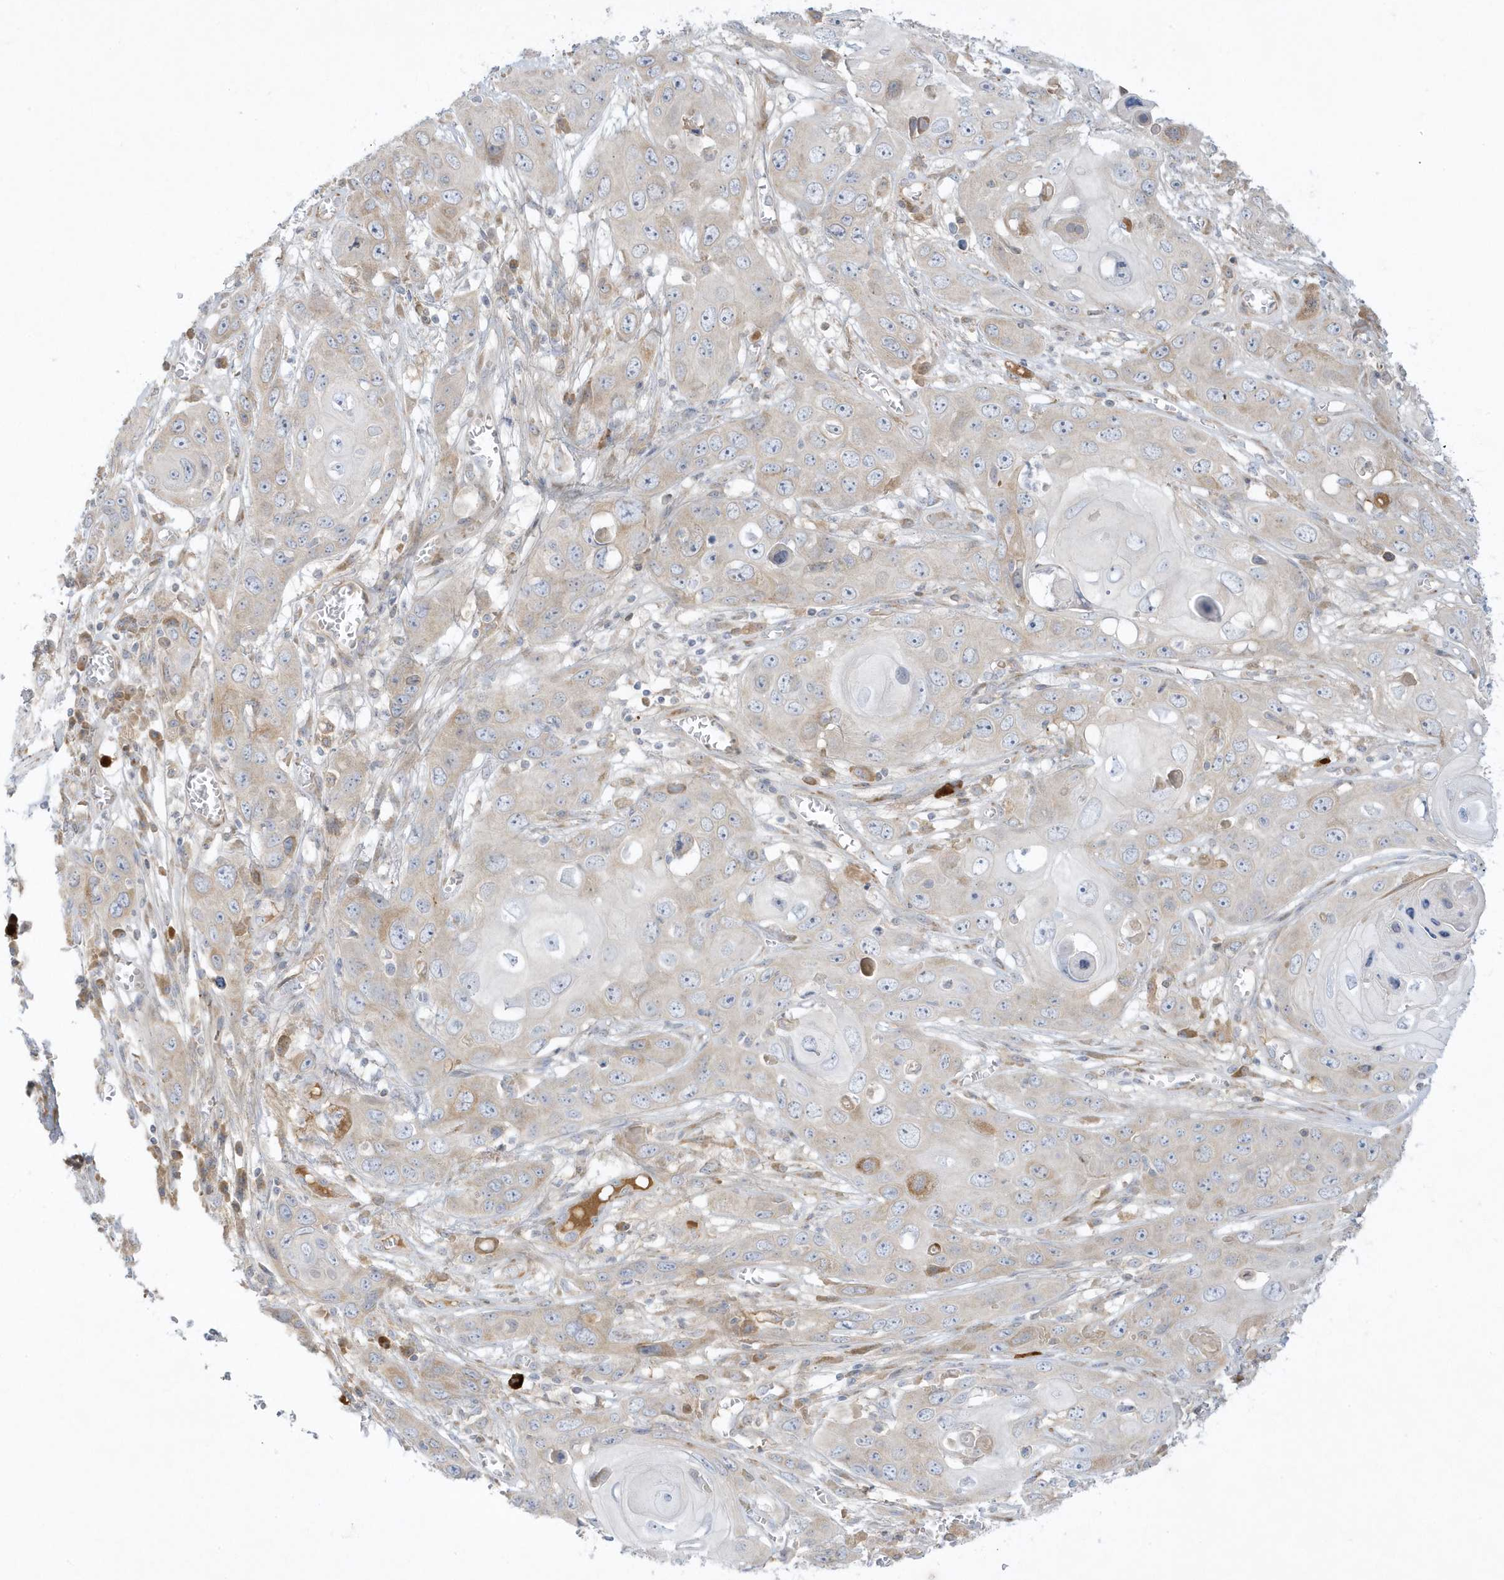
{"staining": {"intensity": "weak", "quantity": "<25%", "location": "cytoplasmic/membranous"}, "tissue": "skin cancer", "cell_type": "Tumor cells", "image_type": "cancer", "snomed": [{"axis": "morphology", "description": "Squamous cell carcinoma, NOS"}, {"axis": "topography", "description": "Skin"}], "caption": "Tumor cells are negative for brown protein staining in skin cancer.", "gene": "THADA", "patient": {"sex": "male", "age": 55}}